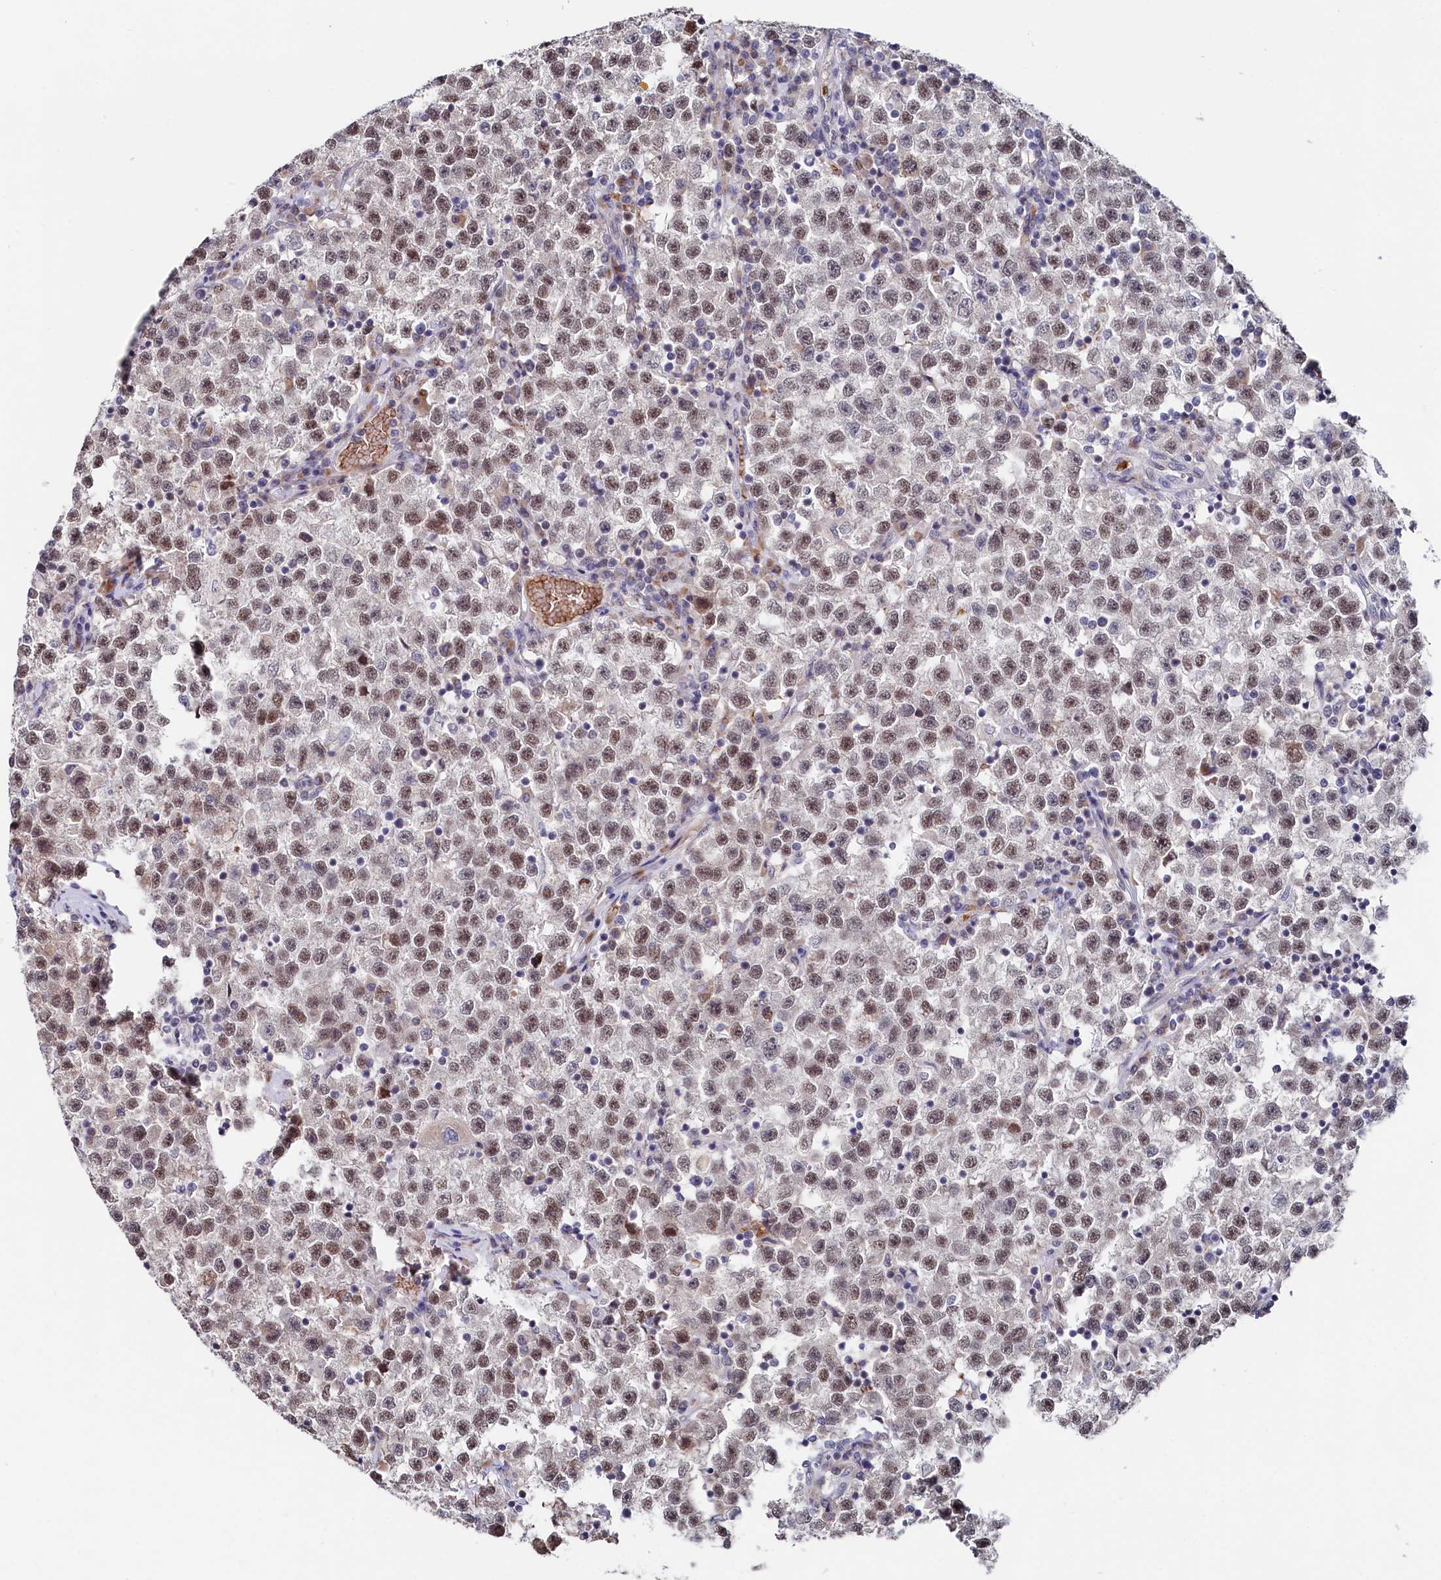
{"staining": {"intensity": "moderate", "quantity": ">75%", "location": "nuclear"}, "tissue": "testis cancer", "cell_type": "Tumor cells", "image_type": "cancer", "snomed": [{"axis": "morphology", "description": "Seminoma, NOS"}, {"axis": "topography", "description": "Testis"}], "caption": "Protein staining by immunohistochemistry demonstrates moderate nuclear expression in about >75% of tumor cells in testis cancer.", "gene": "TIGD4", "patient": {"sex": "male", "age": 22}}